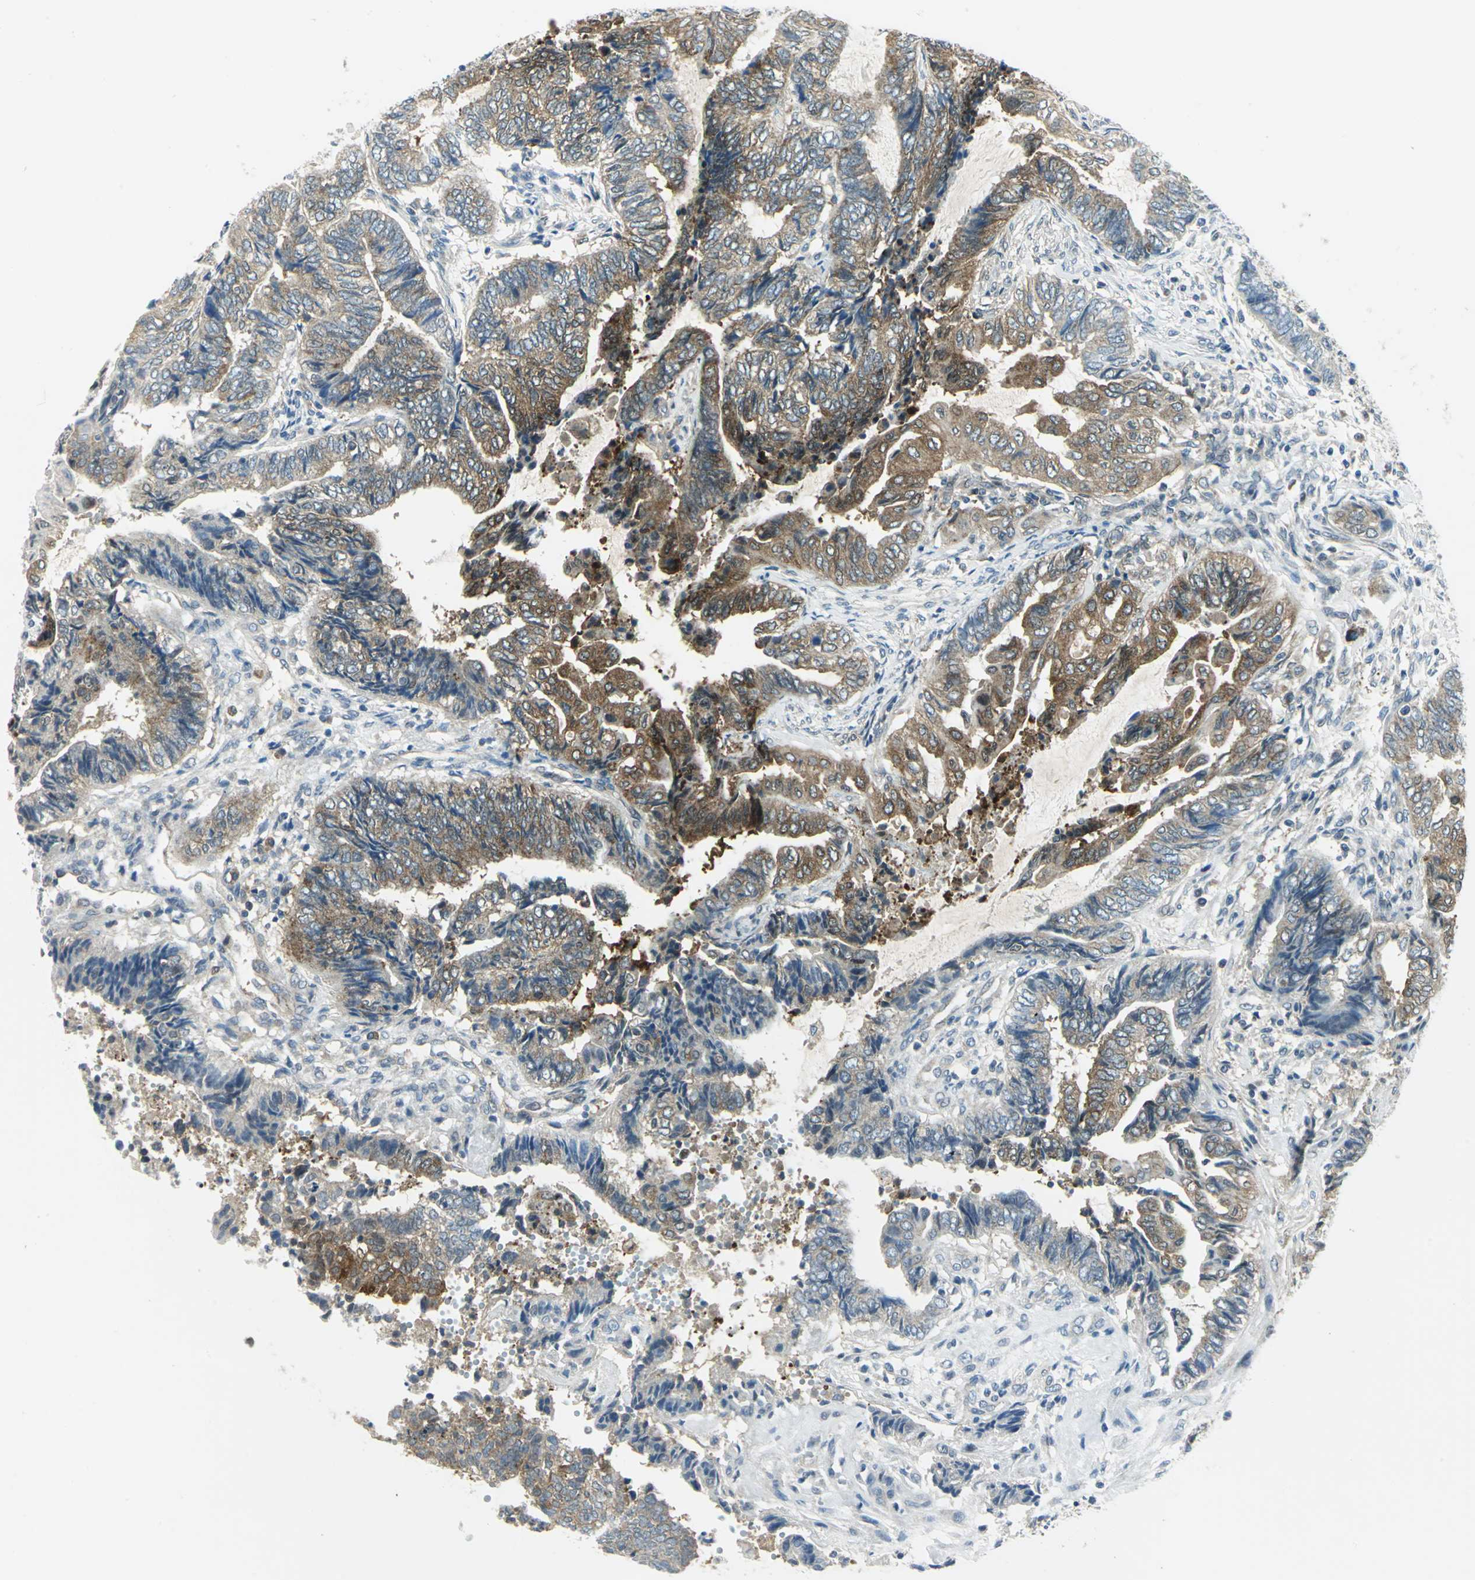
{"staining": {"intensity": "moderate", "quantity": "25%-75%", "location": "cytoplasmic/membranous"}, "tissue": "endometrial cancer", "cell_type": "Tumor cells", "image_type": "cancer", "snomed": [{"axis": "morphology", "description": "Adenocarcinoma, NOS"}, {"axis": "topography", "description": "Uterus"}, {"axis": "topography", "description": "Endometrium"}], "caption": "A histopathology image of endometrial adenocarcinoma stained for a protein displays moderate cytoplasmic/membranous brown staining in tumor cells. (DAB IHC, brown staining for protein, blue staining for nuclei).", "gene": "ALDOA", "patient": {"sex": "female", "age": 70}}